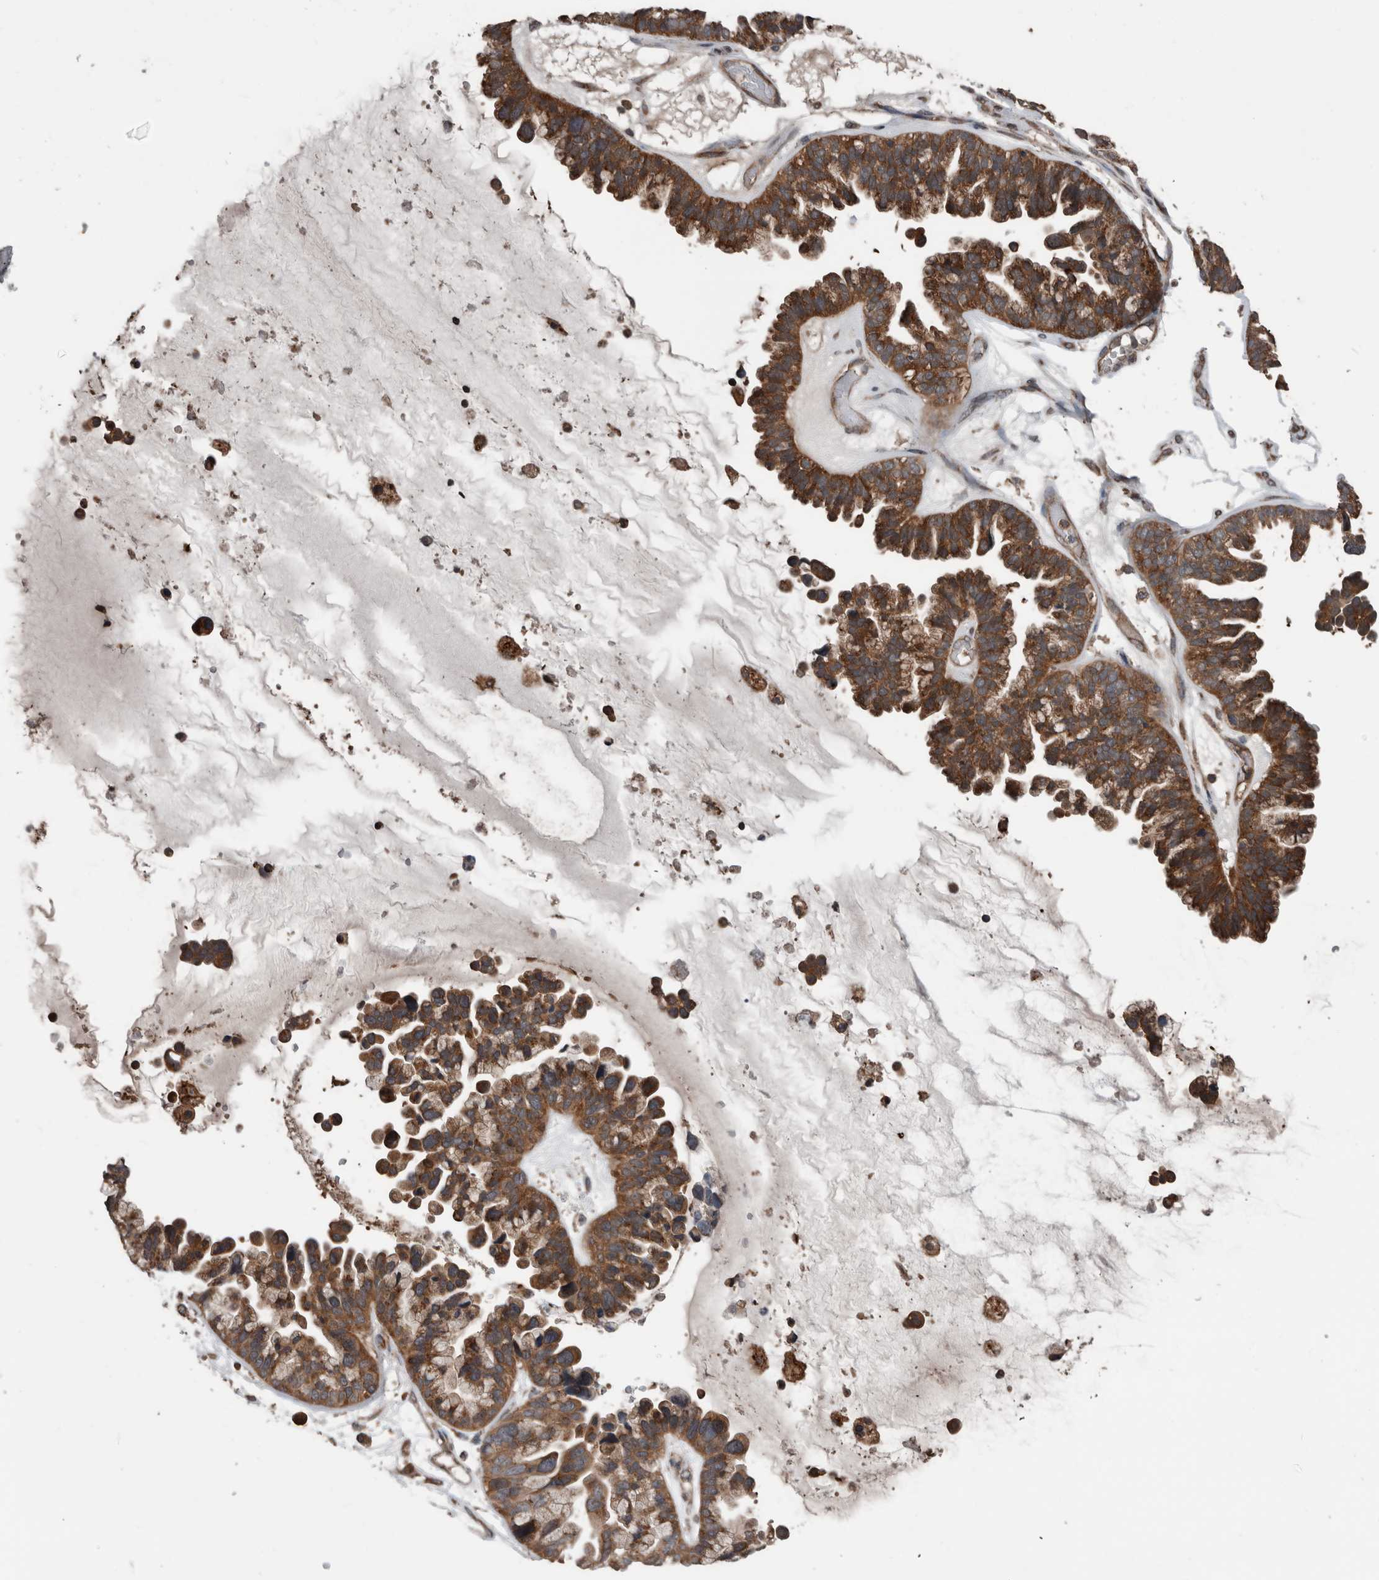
{"staining": {"intensity": "moderate", "quantity": ">75%", "location": "cytoplasmic/membranous"}, "tissue": "ovarian cancer", "cell_type": "Tumor cells", "image_type": "cancer", "snomed": [{"axis": "morphology", "description": "Cystadenocarcinoma, serous, NOS"}, {"axis": "topography", "description": "Ovary"}], "caption": "Ovarian cancer was stained to show a protein in brown. There is medium levels of moderate cytoplasmic/membranous staining in approximately >75% of tumor cells.", "gene": "RIOK3", "patient": {"sex": "female", "age": 56}}